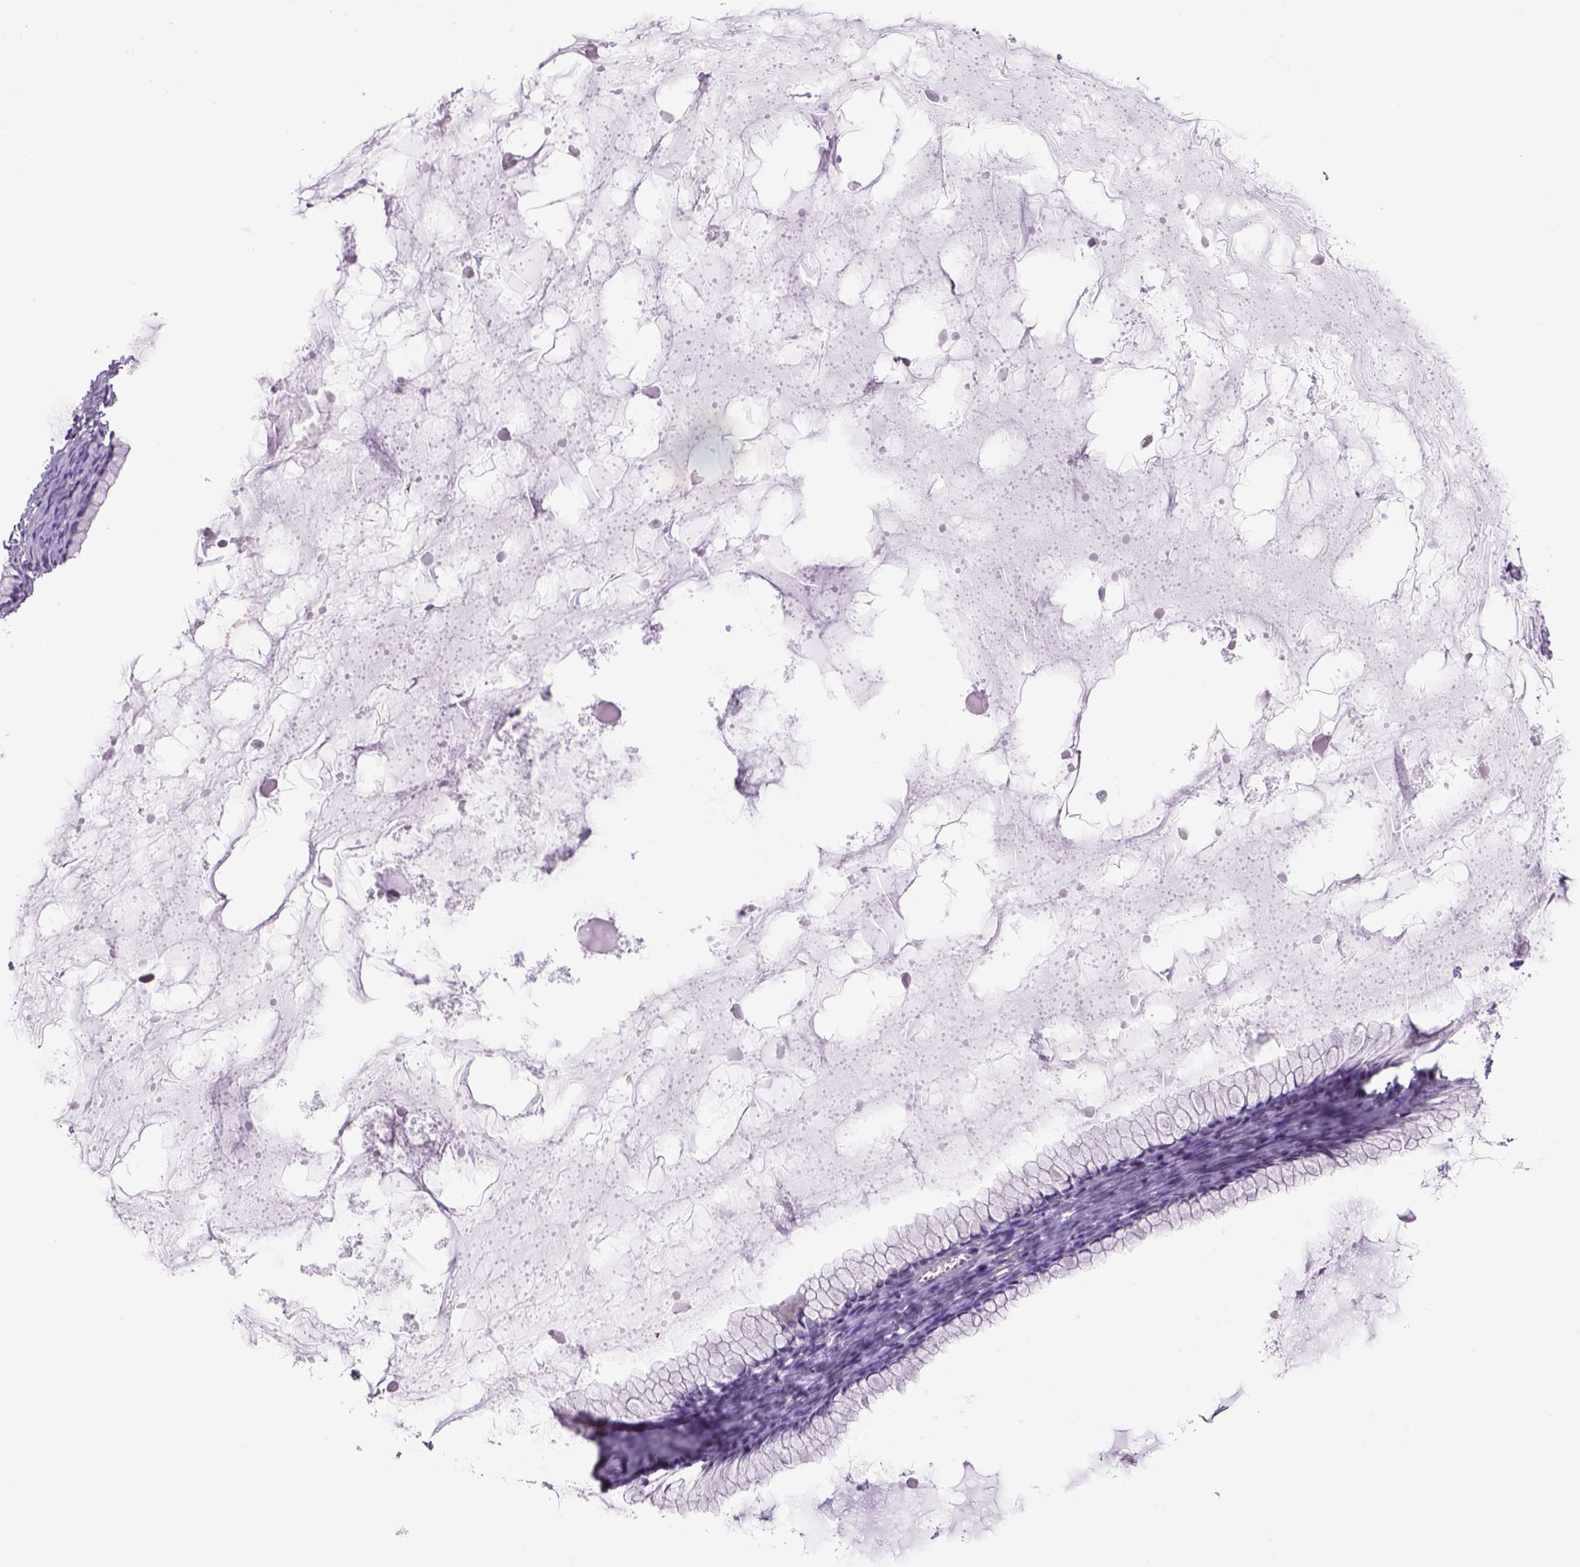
{"staining": {"intensity": "negative", "quantity": "none", "location": "none"}, "tissue": "ovarian cancer", "cell_type": "Tumor cells", "image_type": "cancer", "snomed": [{"axis": "morphology", "description": "Cystadenocarcinoma, mucinous, NOS"}, {"axis": "topography", "description": "Ovary"}], "caption": "High magnification brightfield microscopy of ovarian cancer stained with DAB (brown) and counterstained with hematoxylin (blue): tumor cells show no significant positivity.", "gene": "DBH", "patient": {"sex": "female", "age": 41}}